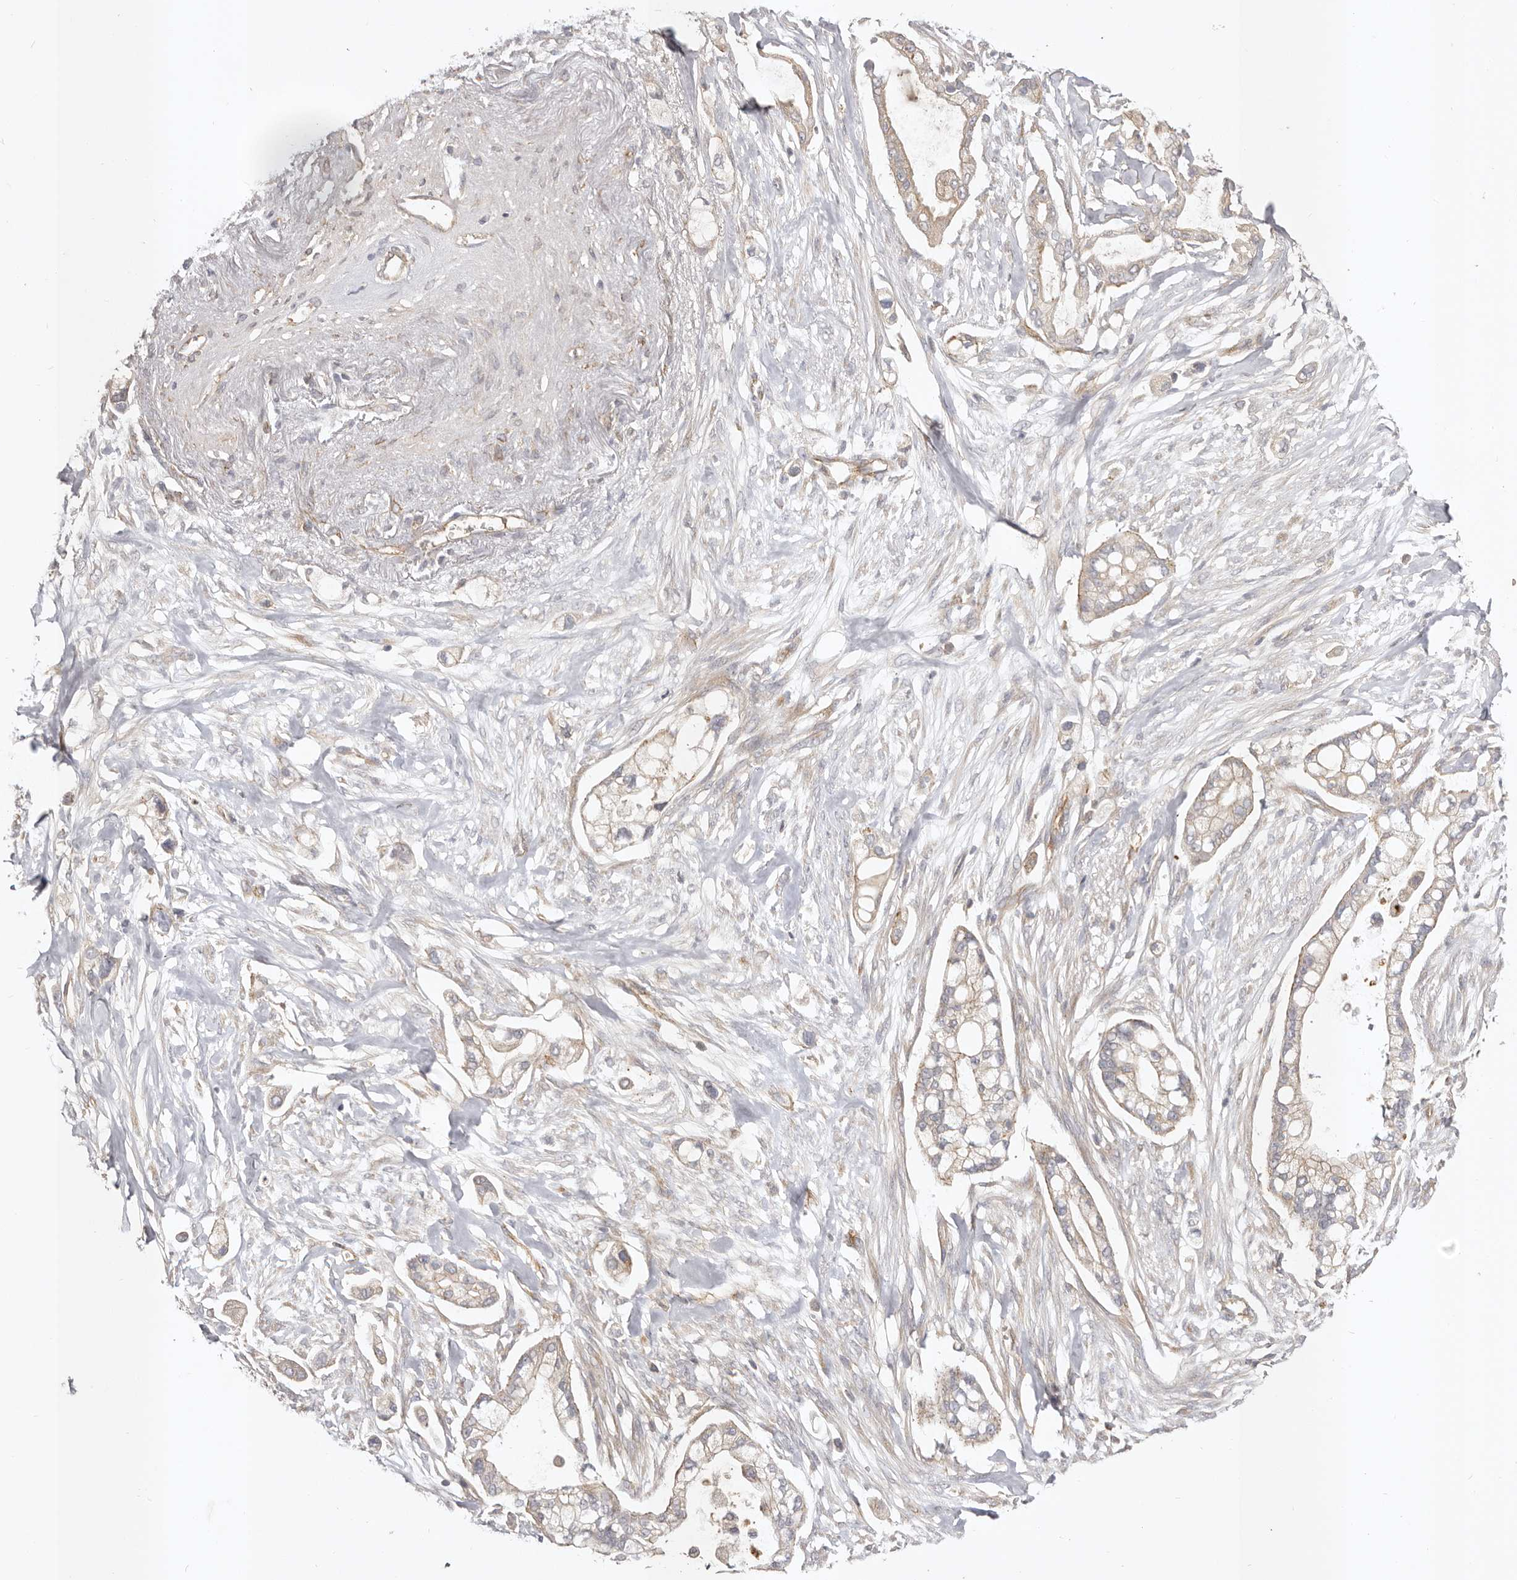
{"staining": {"intensity": "weak", "quantity": ">75%", "location": "cytoplasmic/membranous"}, "tissue": "pancreatic cancer", "cell_type": "Tumor cells", "image_type": "cancer", "snomed": [{"axis": "morphology", "description": "Adenocarcinoma, NOS"}, {"axis": "topography", "description": "Pancreas"}], "caption": "Approximately >75% of tumor cells in human pancreatic adenocarcinoma exhibit weak cytoplasmic/membranous protein positivity as visualized by brown immunohistochemical staining.", "gene": "ADAMTS9", "patient": {"sex": "male", "age": 68}}